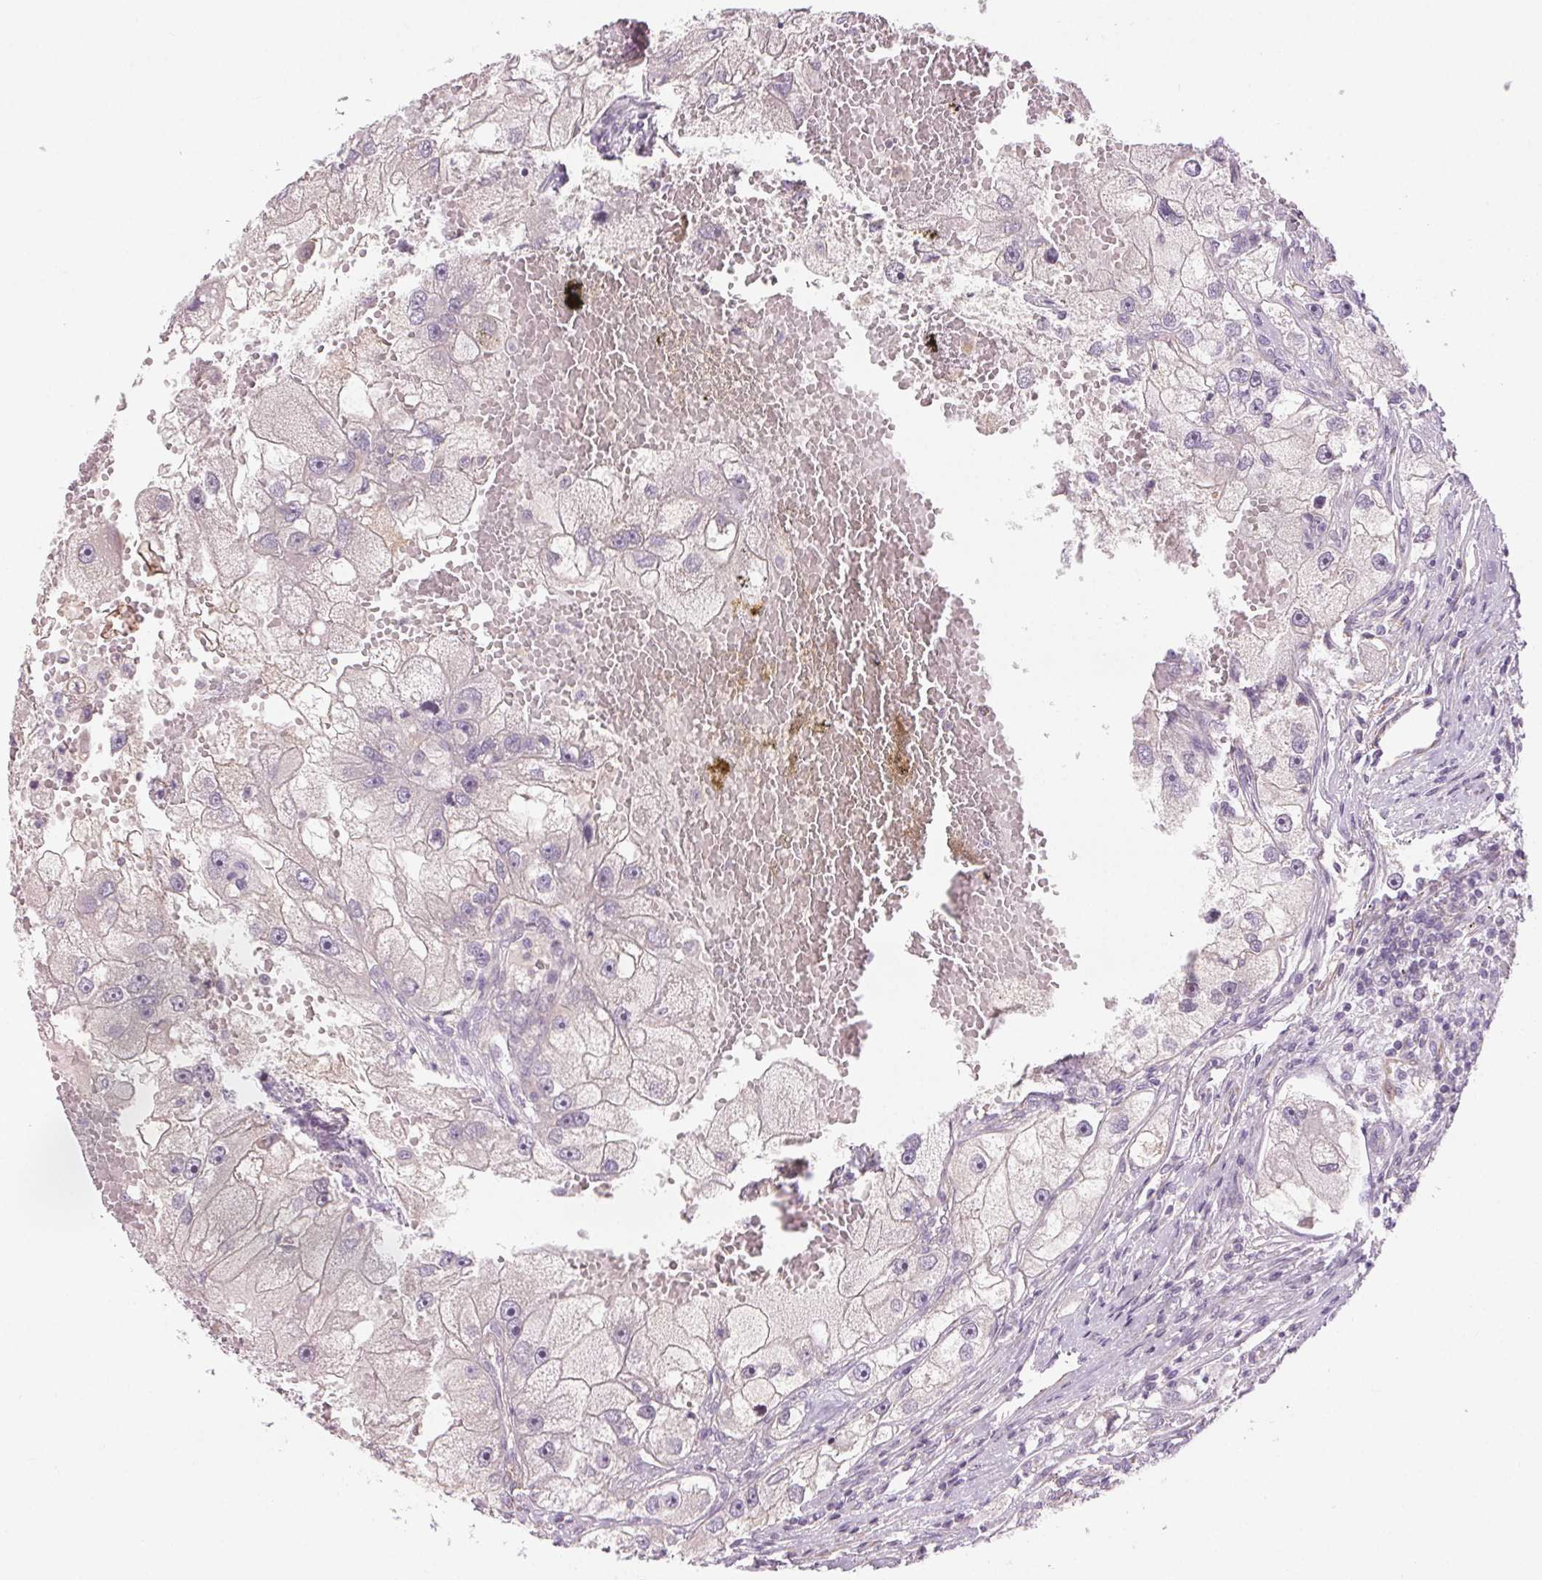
{"staining": {"intensity": "negative", "quantity": "none", "location": "none"}, "tissue": "renal cancer", "cell_type": "Tumor cells", "image_type": "cancer", "snomed": [{"axis": "morphology", "description": "Adenocarcinoma, NOS"}, {"axis": "topography", "description": "Kidney"}], "caption": "DAB (3,3'-diaminobenzidine) immunohistochemical staining of renal adenocarcinoma demonstrates no significant staining in tumor cells.", "gene": "HHLA2", "patient": {"sex": "male", "age": 63}}